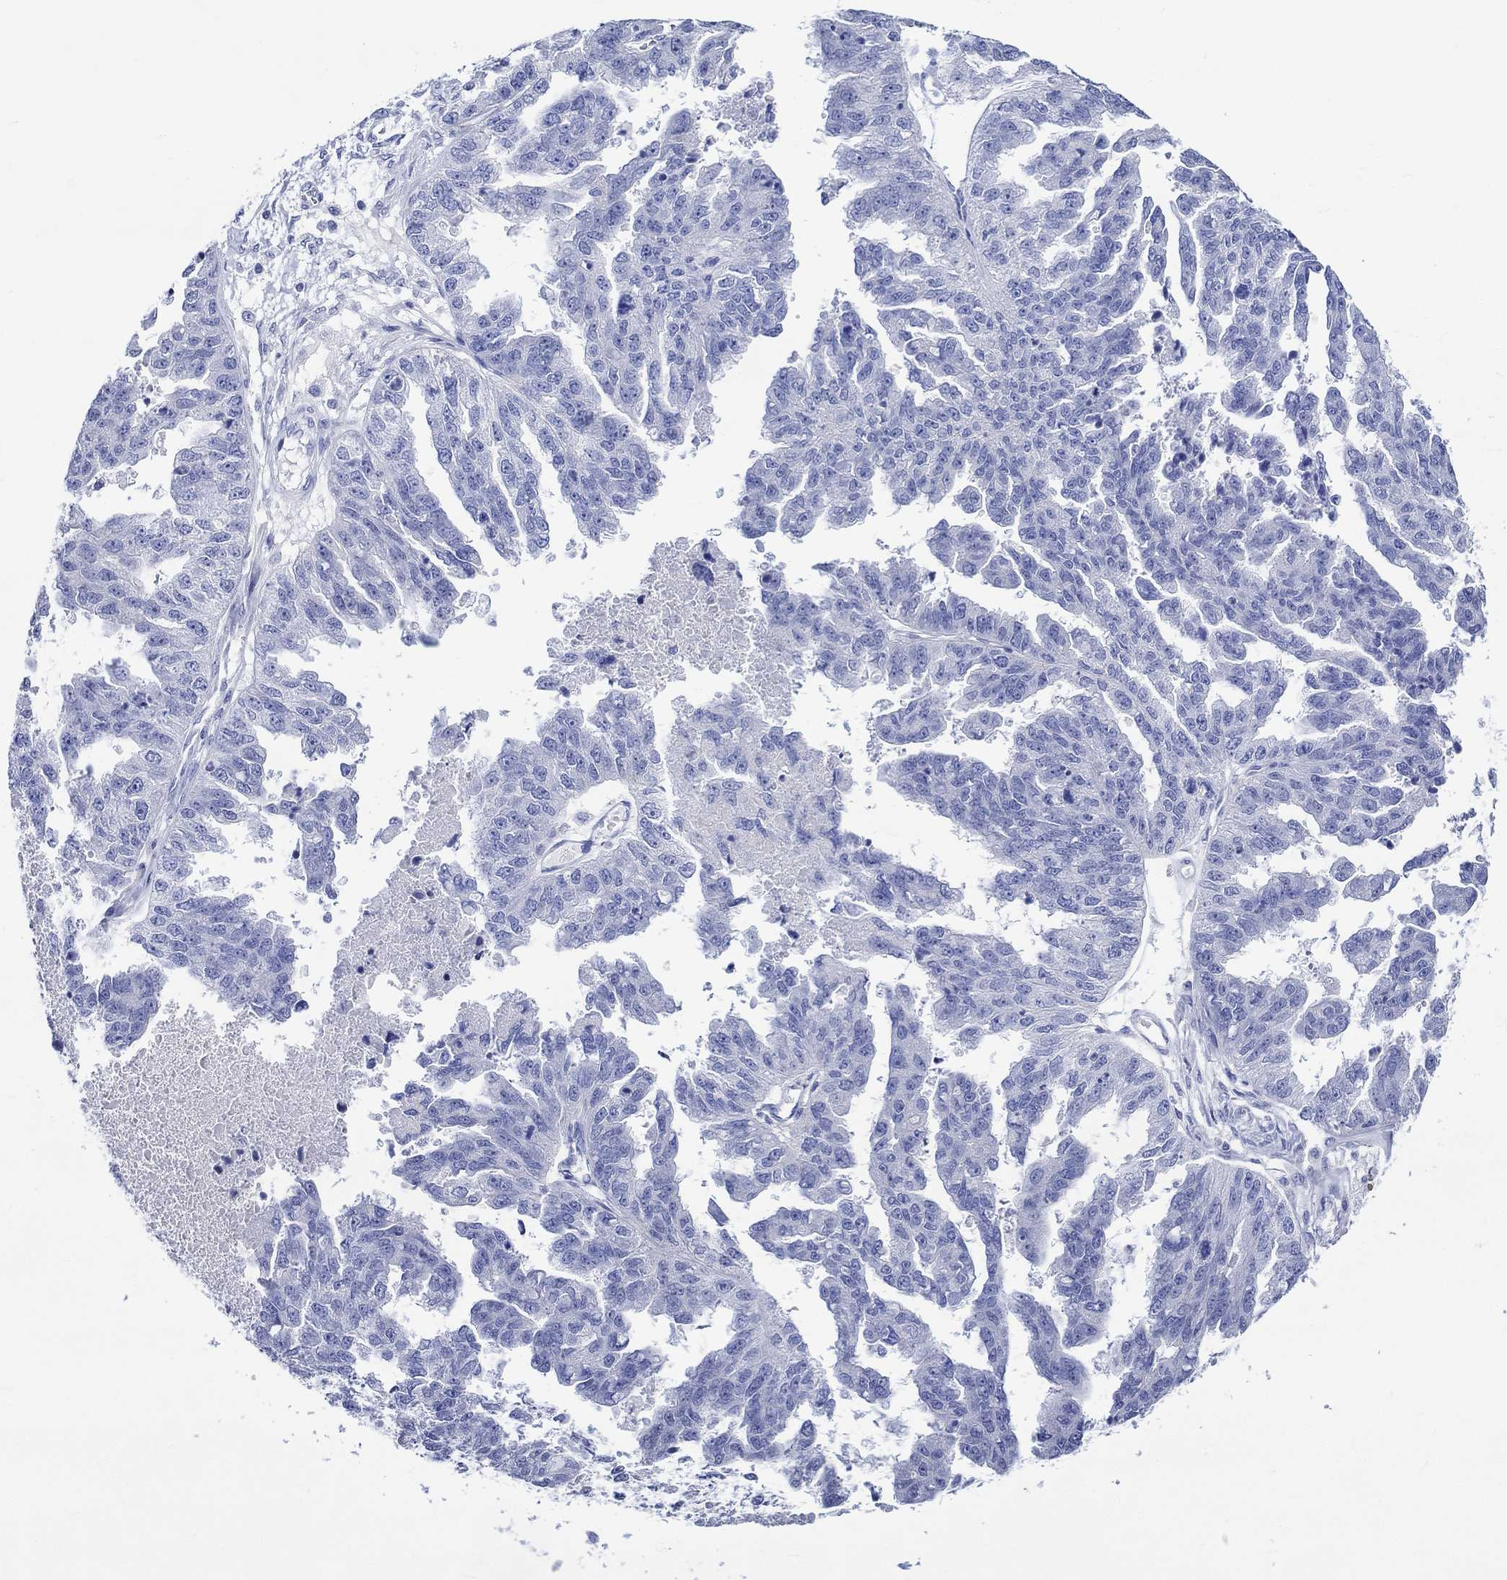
{"staining": {"intensity": "negative", "quantity": "none", "location": "none"}, "tissue": "ovarian cancer", "cell_type": "Tumor cells", "image_type": "cancer", "snomed": [{"axis": "morphology", "description": "Cystadenocarcinoma, serous, NOS"}, {"axis": "topography", "description": "Ovary"}], "caption": "High power microscopy micrograph of an immunohistochemistry (IHC) photomicrograph of ovarian cancer (serous cystadenocarcinoma), revealing no significant expression in tumor cells. The staining is performed using DAB brown chromogen with nuclei counter-stained in using hematoxylin.", "gene": "NRIP3", "patient": {"sex": "female", "age": 58}}